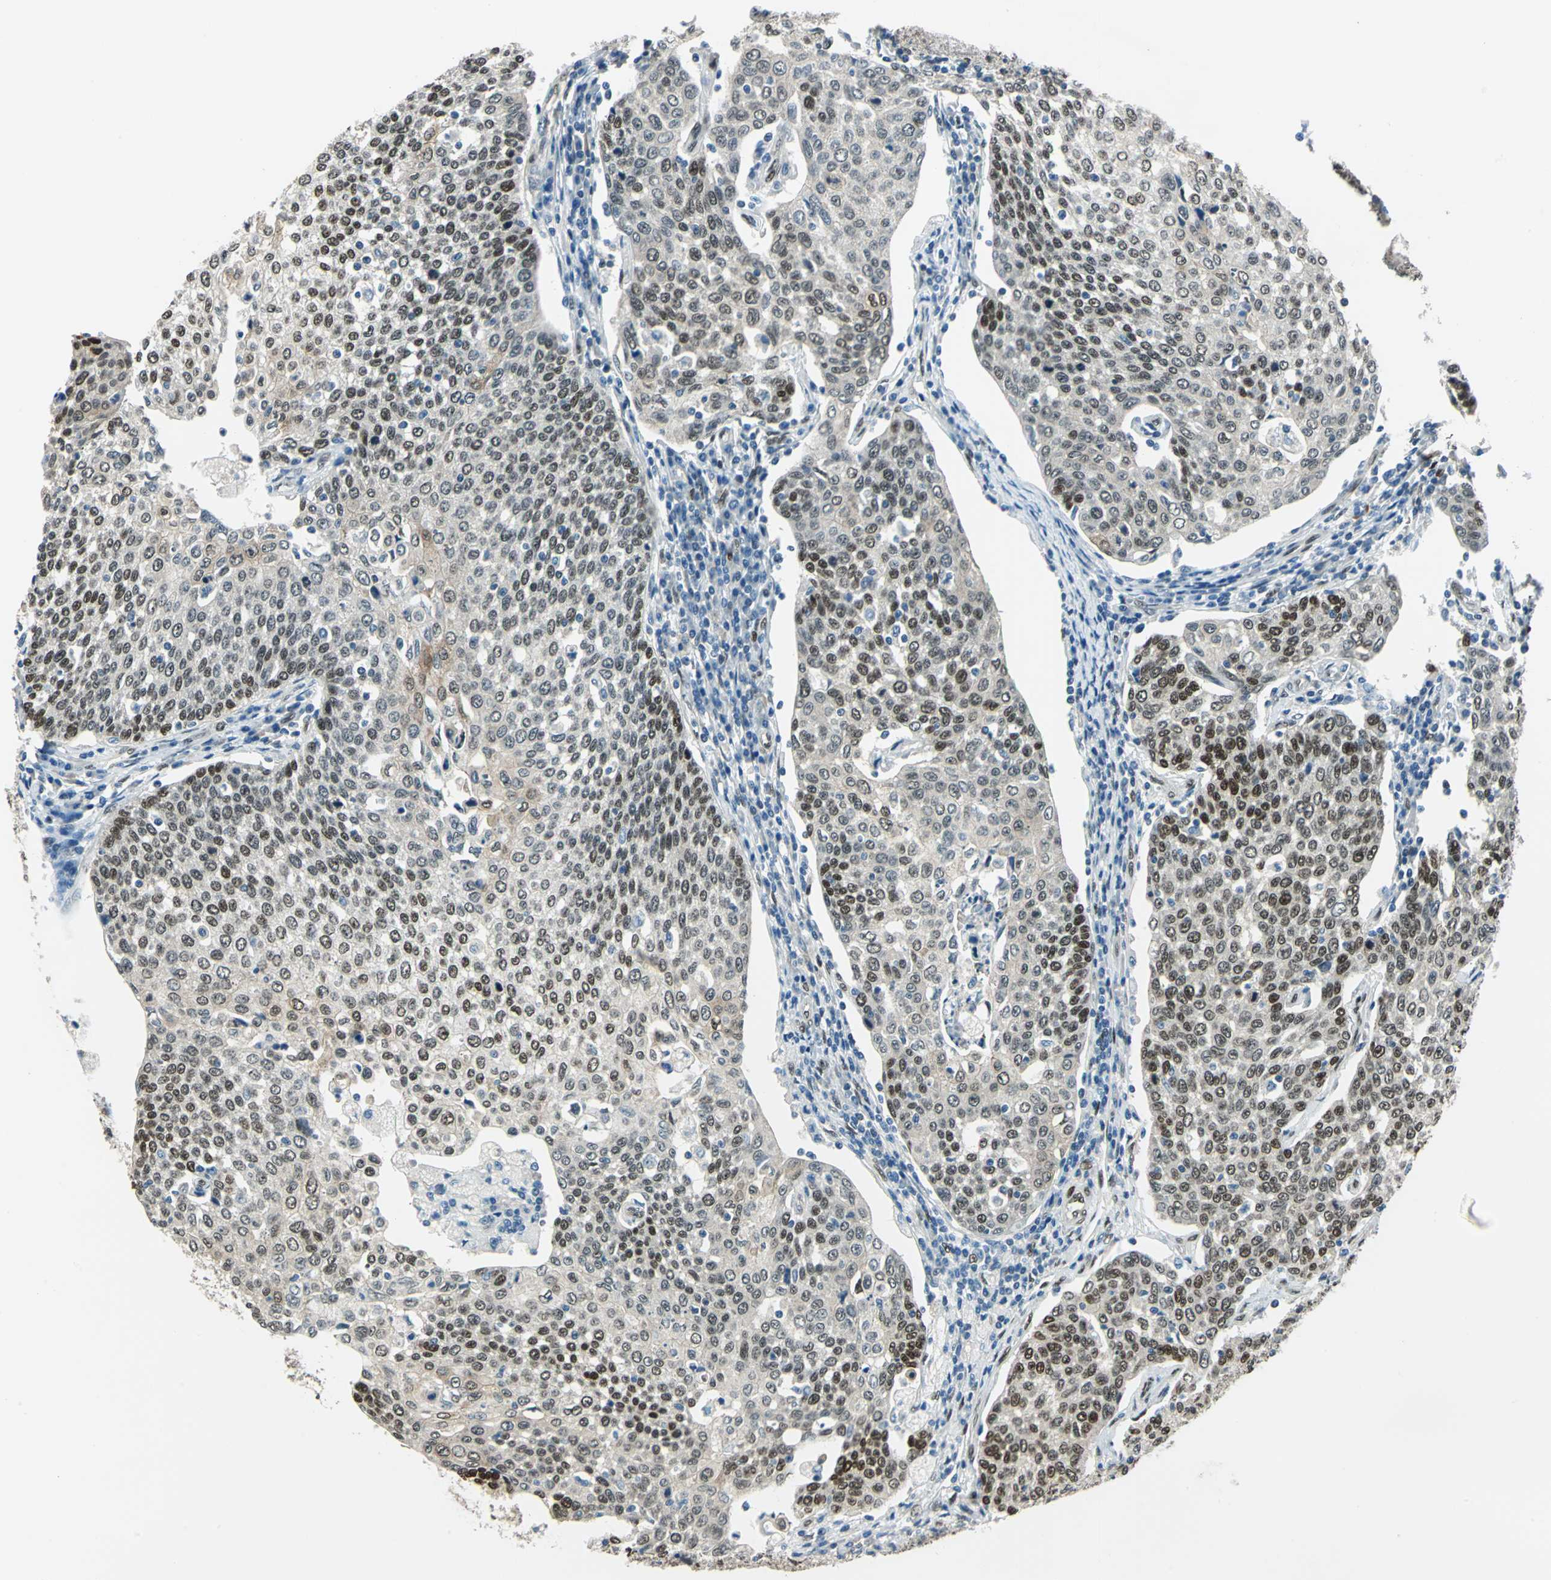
{"staining": {"intensity": "moderate", "quantity": ">75%", "location": "cytoplasmic/membranous,nuclear"}, "tissue": "cervical cancer", "cell_type": "Tumor cells", "image_type": "cancer", "snomed": [{"axis": "morphology", "description": "Squamous cell carcinoma, NOS"}, {"axis": "topography", "description": "Cervix"}], "caption": "This micrograph demonstrates IHC staining of human cervical cancer (squamous cell carcinoma), with medium moderate cytoplasmic/membranous and nuclear staining in about >75% of tumor cells.", "gene": "NFIA", "patient": {"sex": "female", "age": 34}}